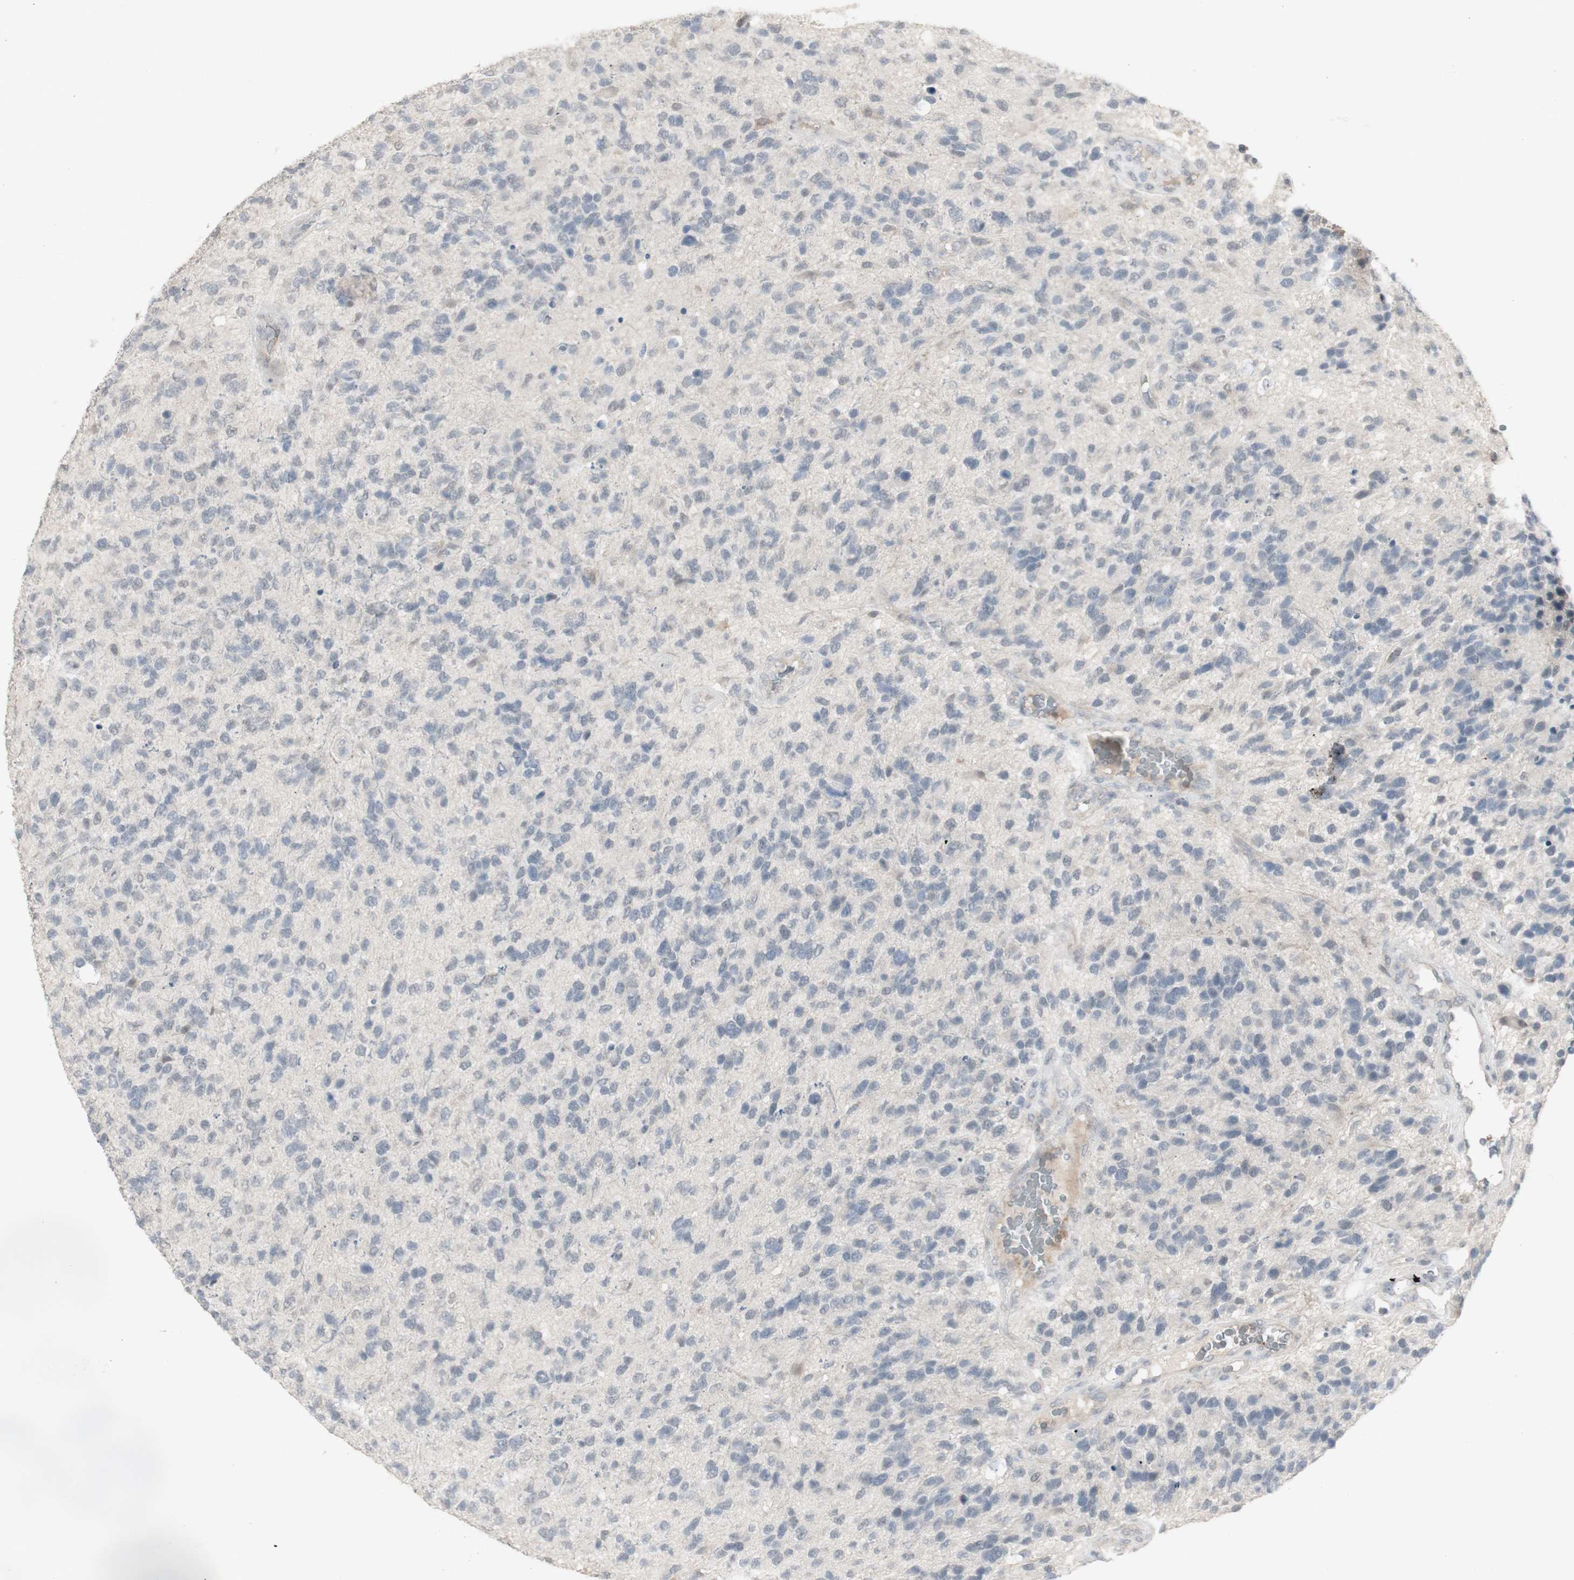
{"staining": {"intensity": "negative", "quantity": "none", "location": "none"}, "tissue": "glioma", "cell_type": "Tumor cells", "image_type": "cancer", "snomed": [{"axis": "morphology", "description": "Glioma, malignant, High grade"}, {"axis": "topography", "description": "Brain"}], "caption": "A high-resolution photomicrograph shows immunohistochemistry (IHC) staining of glioma, which exhibits no significant expression in tumor cells.", "gene": "C1orf116", "patient": {"sex": "female", "age": 58}}